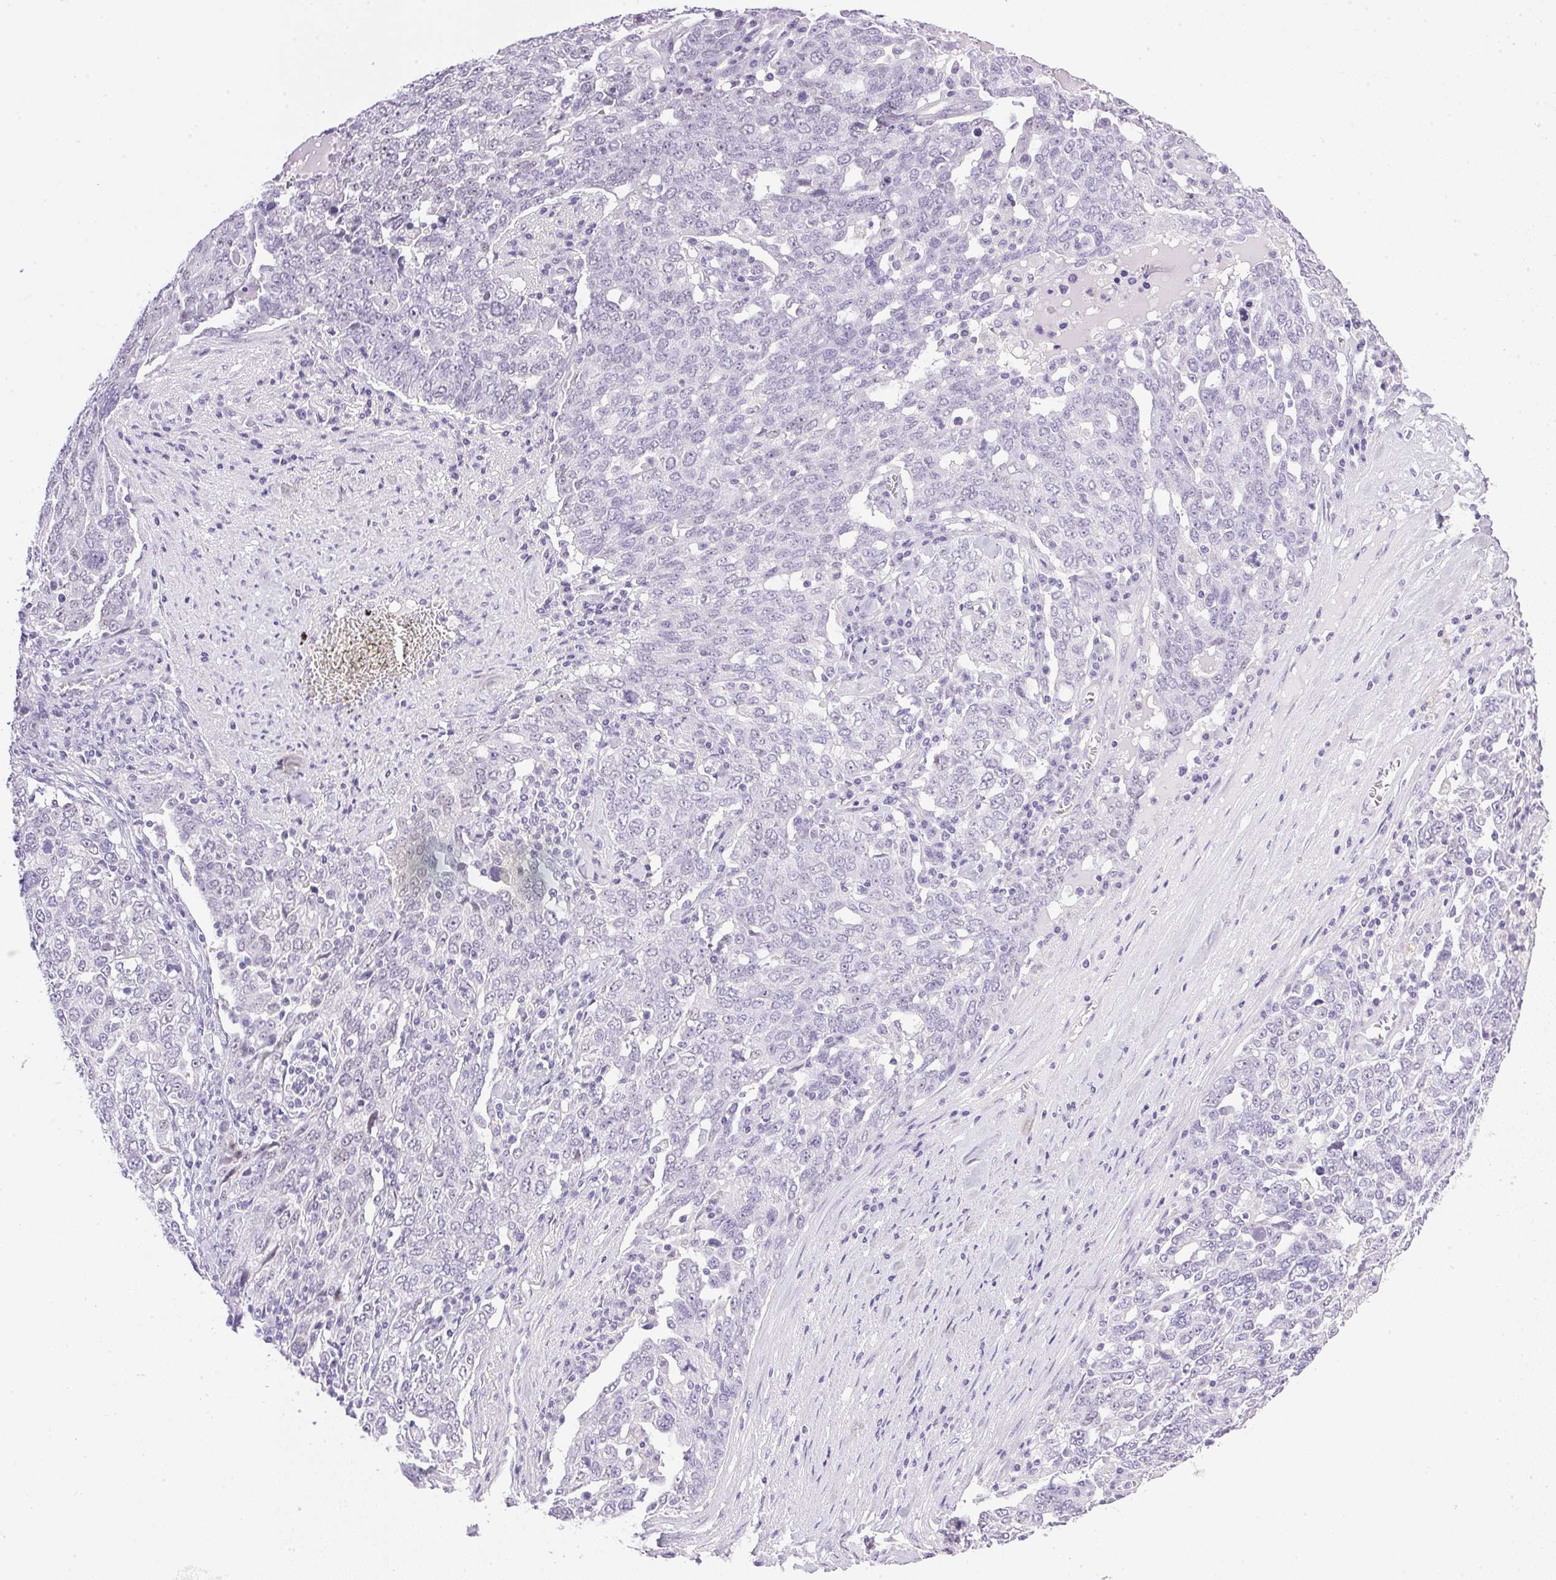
{"staining": {"intensity": "negative", "quantity": "none", "location": "none"}, "tissue": "ovarian cancer", "cell_type": "Tumor cells", "image_type": "cancer", "snomed": [{"axis": "morphology", "description": "Carcinoma, endometroid"}, {"axis": "topography", "description": "Ovary"}], "caption": "The histopathology image reveals no significant expression in tumor cells of ovarian cancer.", "gene": "ATP6V0A4", "patient": {"sex": "female", "age": 62}}